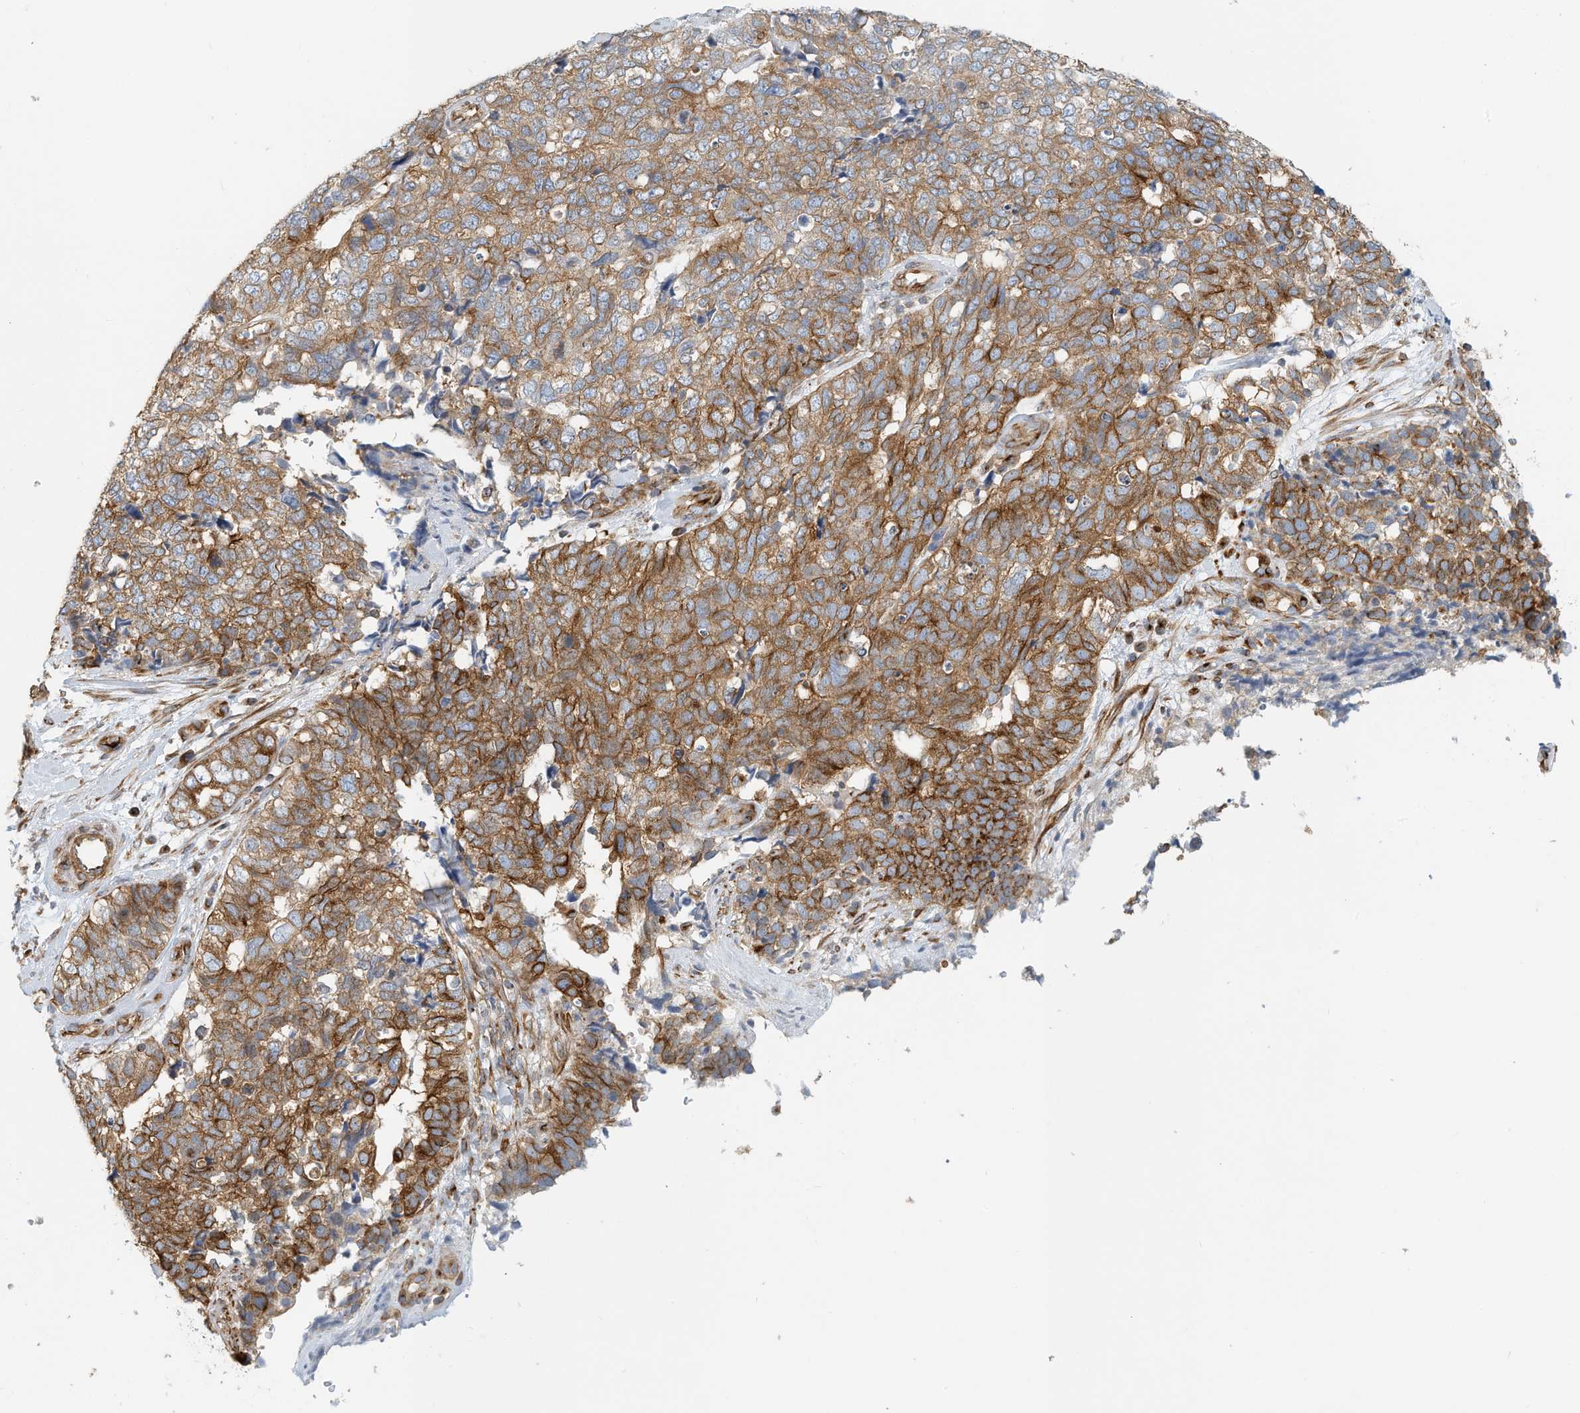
{"staining": {"intensity": "moderate", "quantity": ">75%", "location": "cytoplasmic/membranous"}, "tissue": "cervical cancer", "cell_type": "Tumor cells", "image_type": "cancer", "snomed": [{"axis": "morphology", "description": "Squamous cell carcinoma, NOS"}, {"axis": "topography", "description": "Cervix"}], "caption": "A histopathology image of cervical cancer stained for a protein displays moderate cytoplasmic/membranous brown staining in tumor cells.", "gene": "MICAL1", "patient": {"sex": "female", "age": 63}}